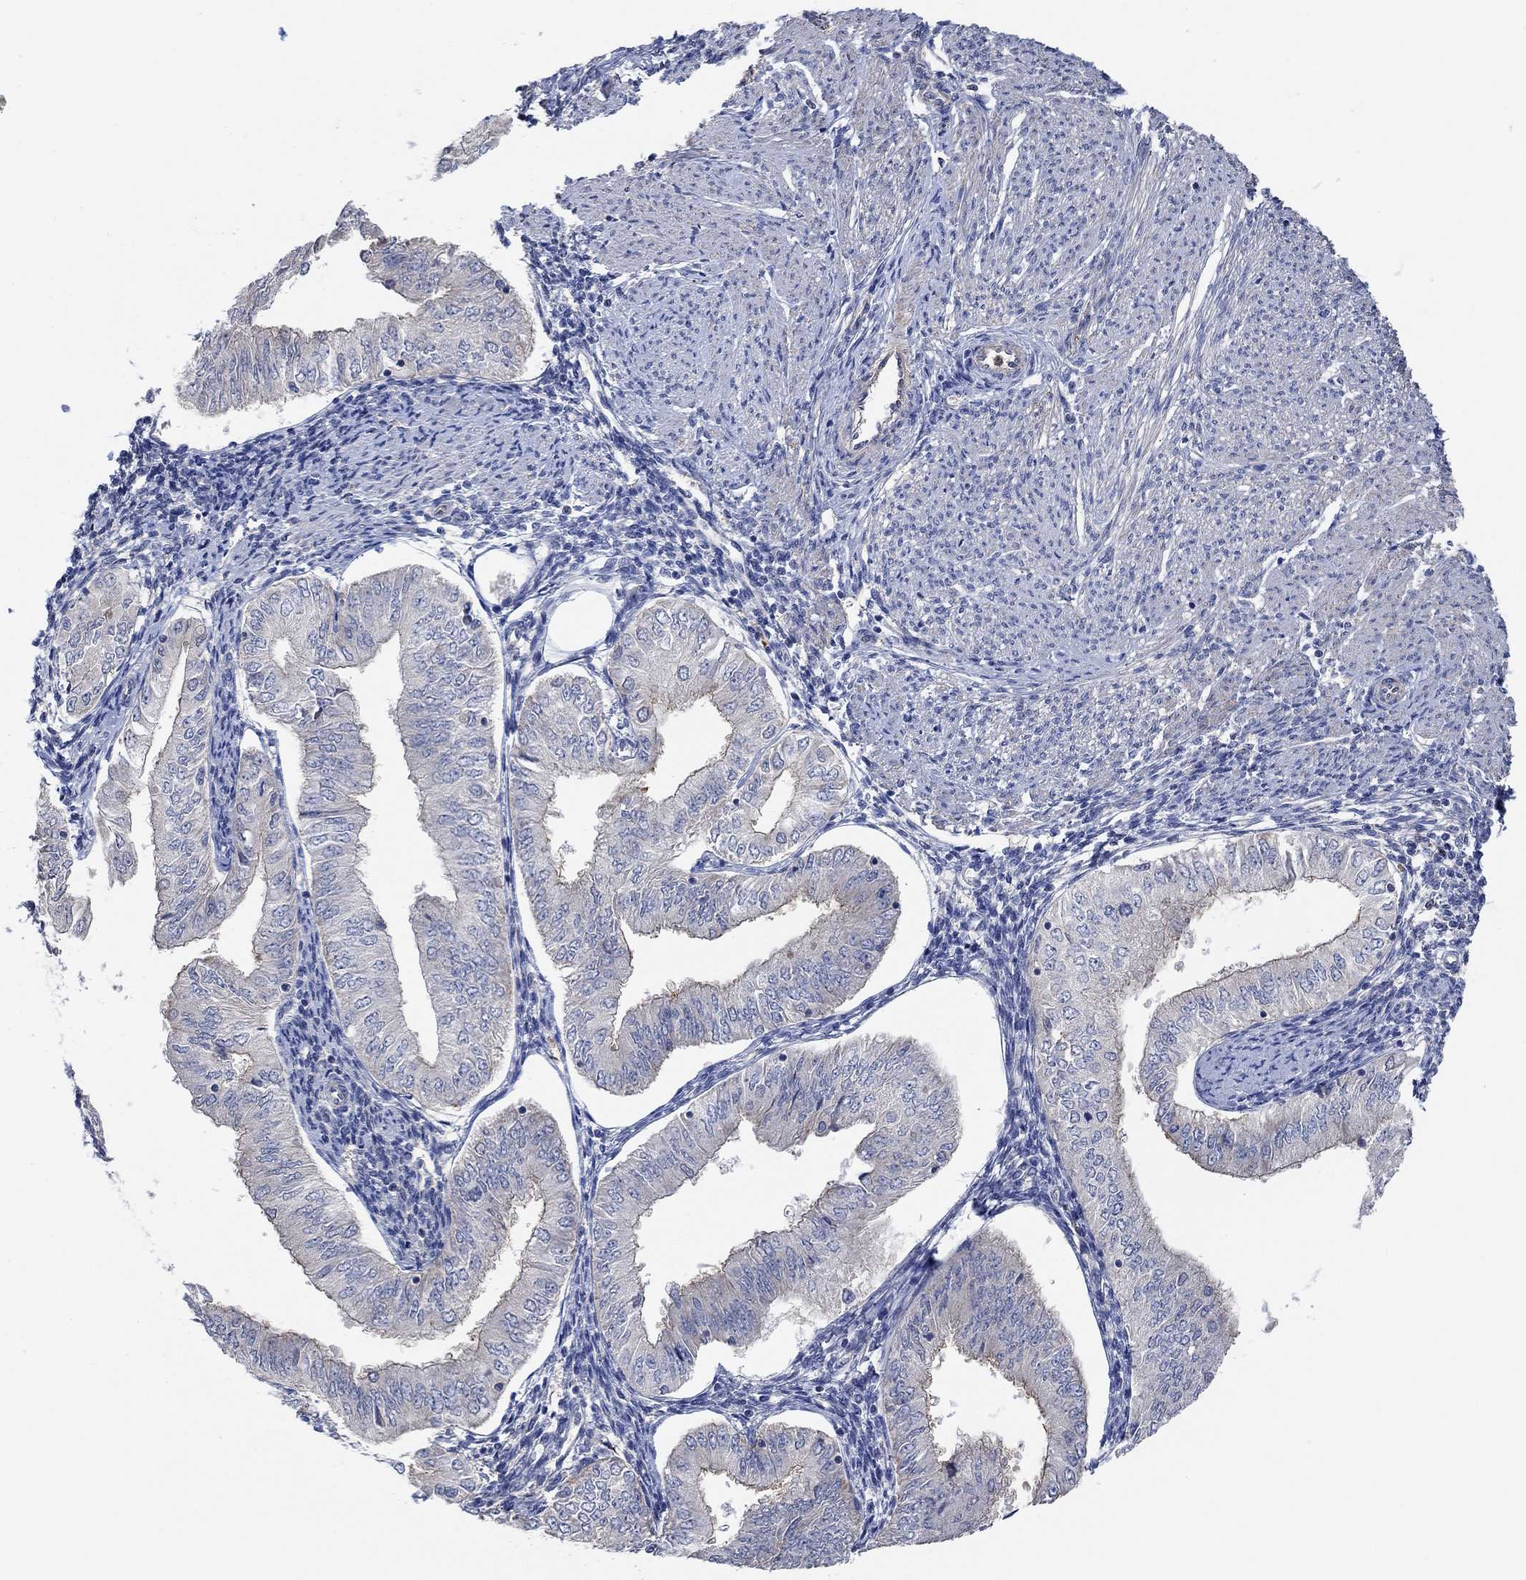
{"staining": {"intensity": "weak", "quantity": "<25%", "location": "cytoplasmic/membranous"}, "tissue": "endometrial cancer", "cell_type": "Tumor cells", "image_type": "cancer", "snomed": [{"axis": "morphology", "description": "Adenocarcinoma, NOS"}, {"axis": "topography", "description": "Endometrium"}], "caption": "Endometrial cancer stained for a protein using immunohistochemistry (IHC) exhibits no positivity tumor cells.", "gene": "SYT16", "patient": {"sex": "female", "age": 53}}